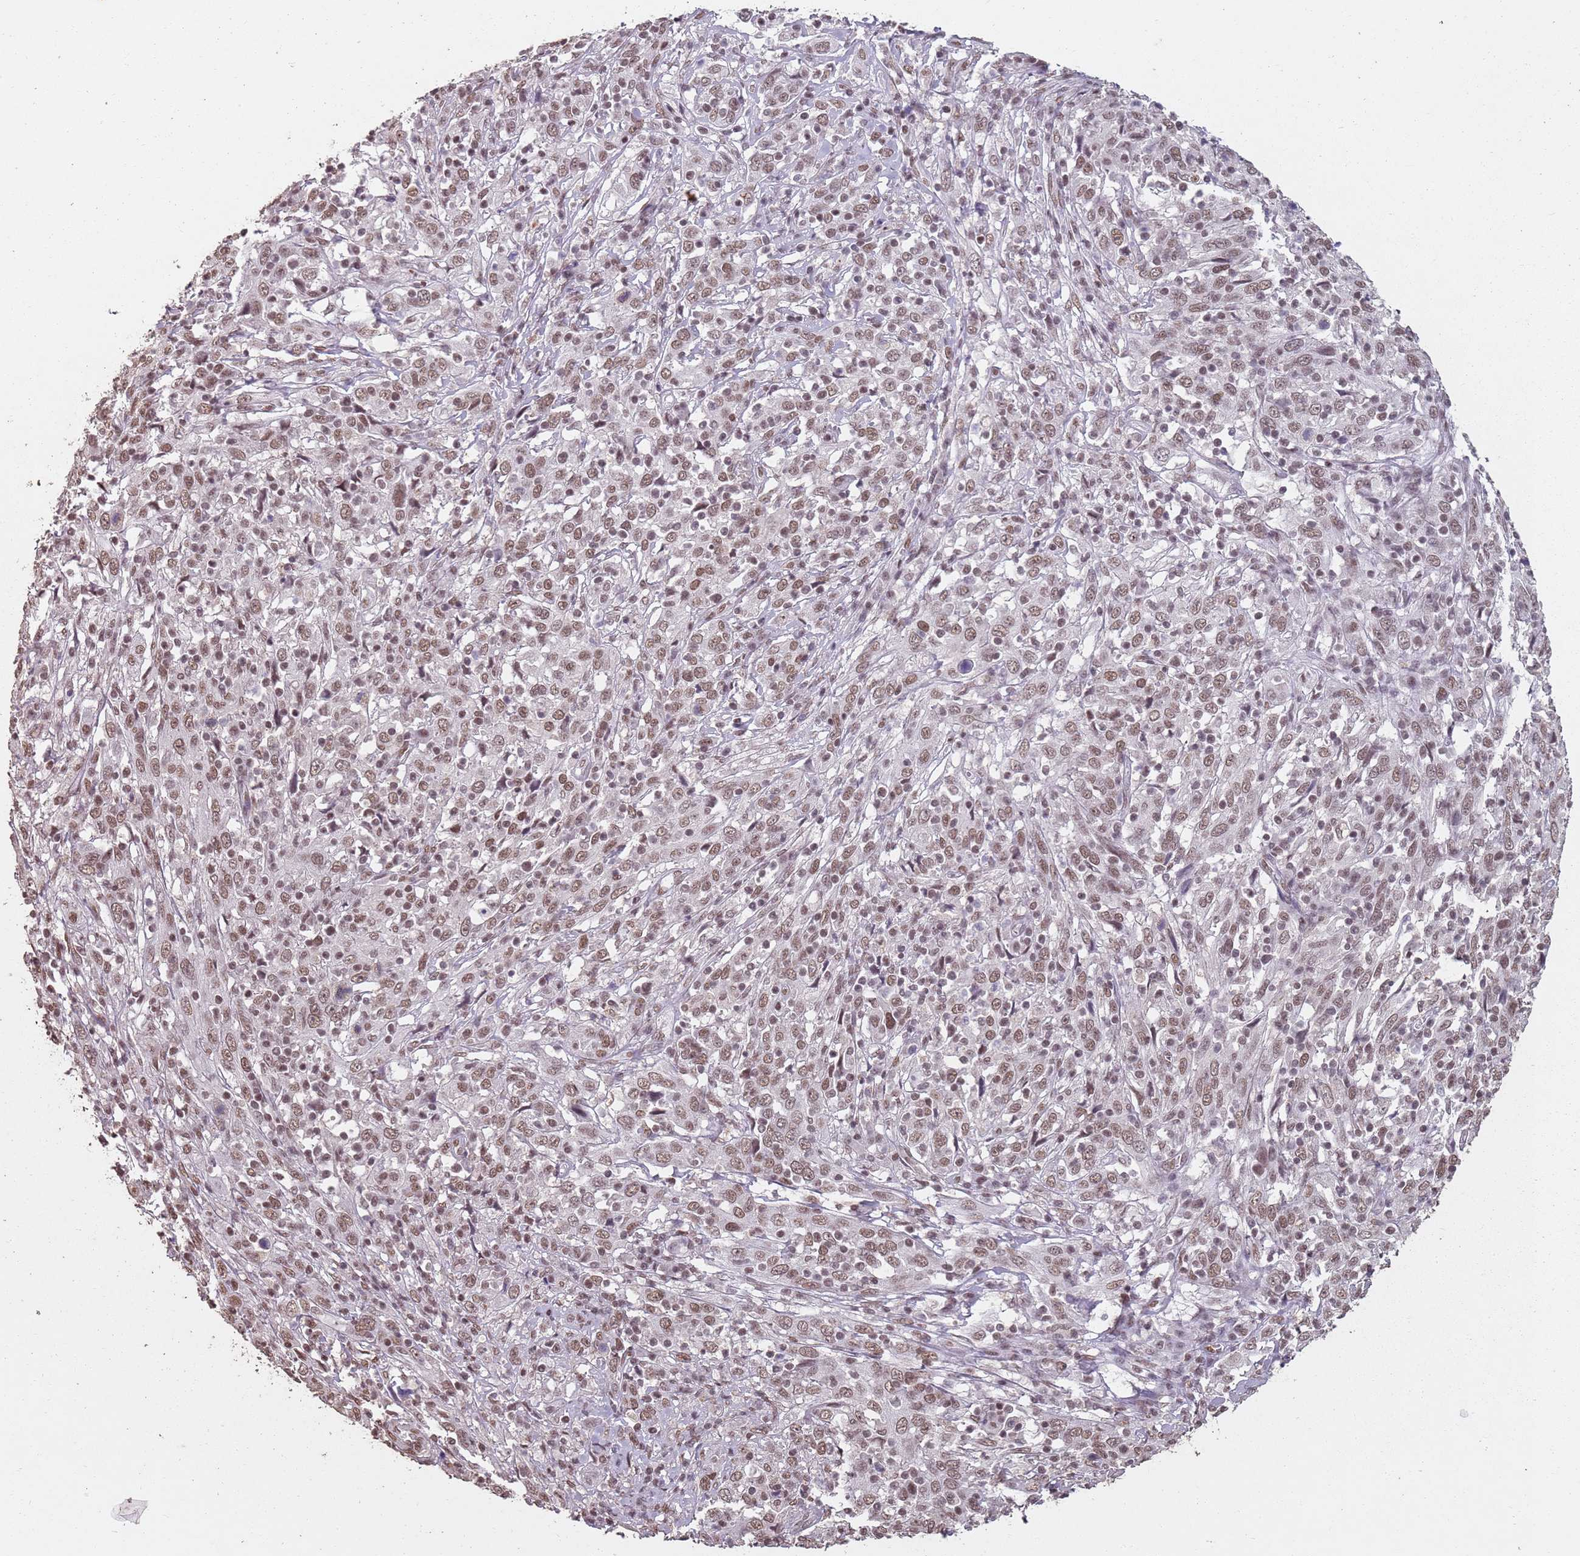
{"staining": {"intensity": "moderate", "quantity": ">75%", "location": "nuclear"}, "tissue": "cervical cancer", "cell_type": "Tumor cells", "image_type": "cancer", "snomed": [{"axis": "morphology", "description": "Squamous cell carcinoma, NOS"}, {"axis": "topography", "description": "Cervix"}], "caption": "Immunohistochemical staining of human cervical squamous cell carcinoma shows moderate nuclear protein positivity in approximately >75% of tumor cells. The protein is stained brown, and the nuclei are stained in blue (DAB (3,3'-diaminobenzidine) IHC with brightfield microscopy, high magnification).", "gene": "ARL14EP", "patient": {"sex": "female", "age": 46}}